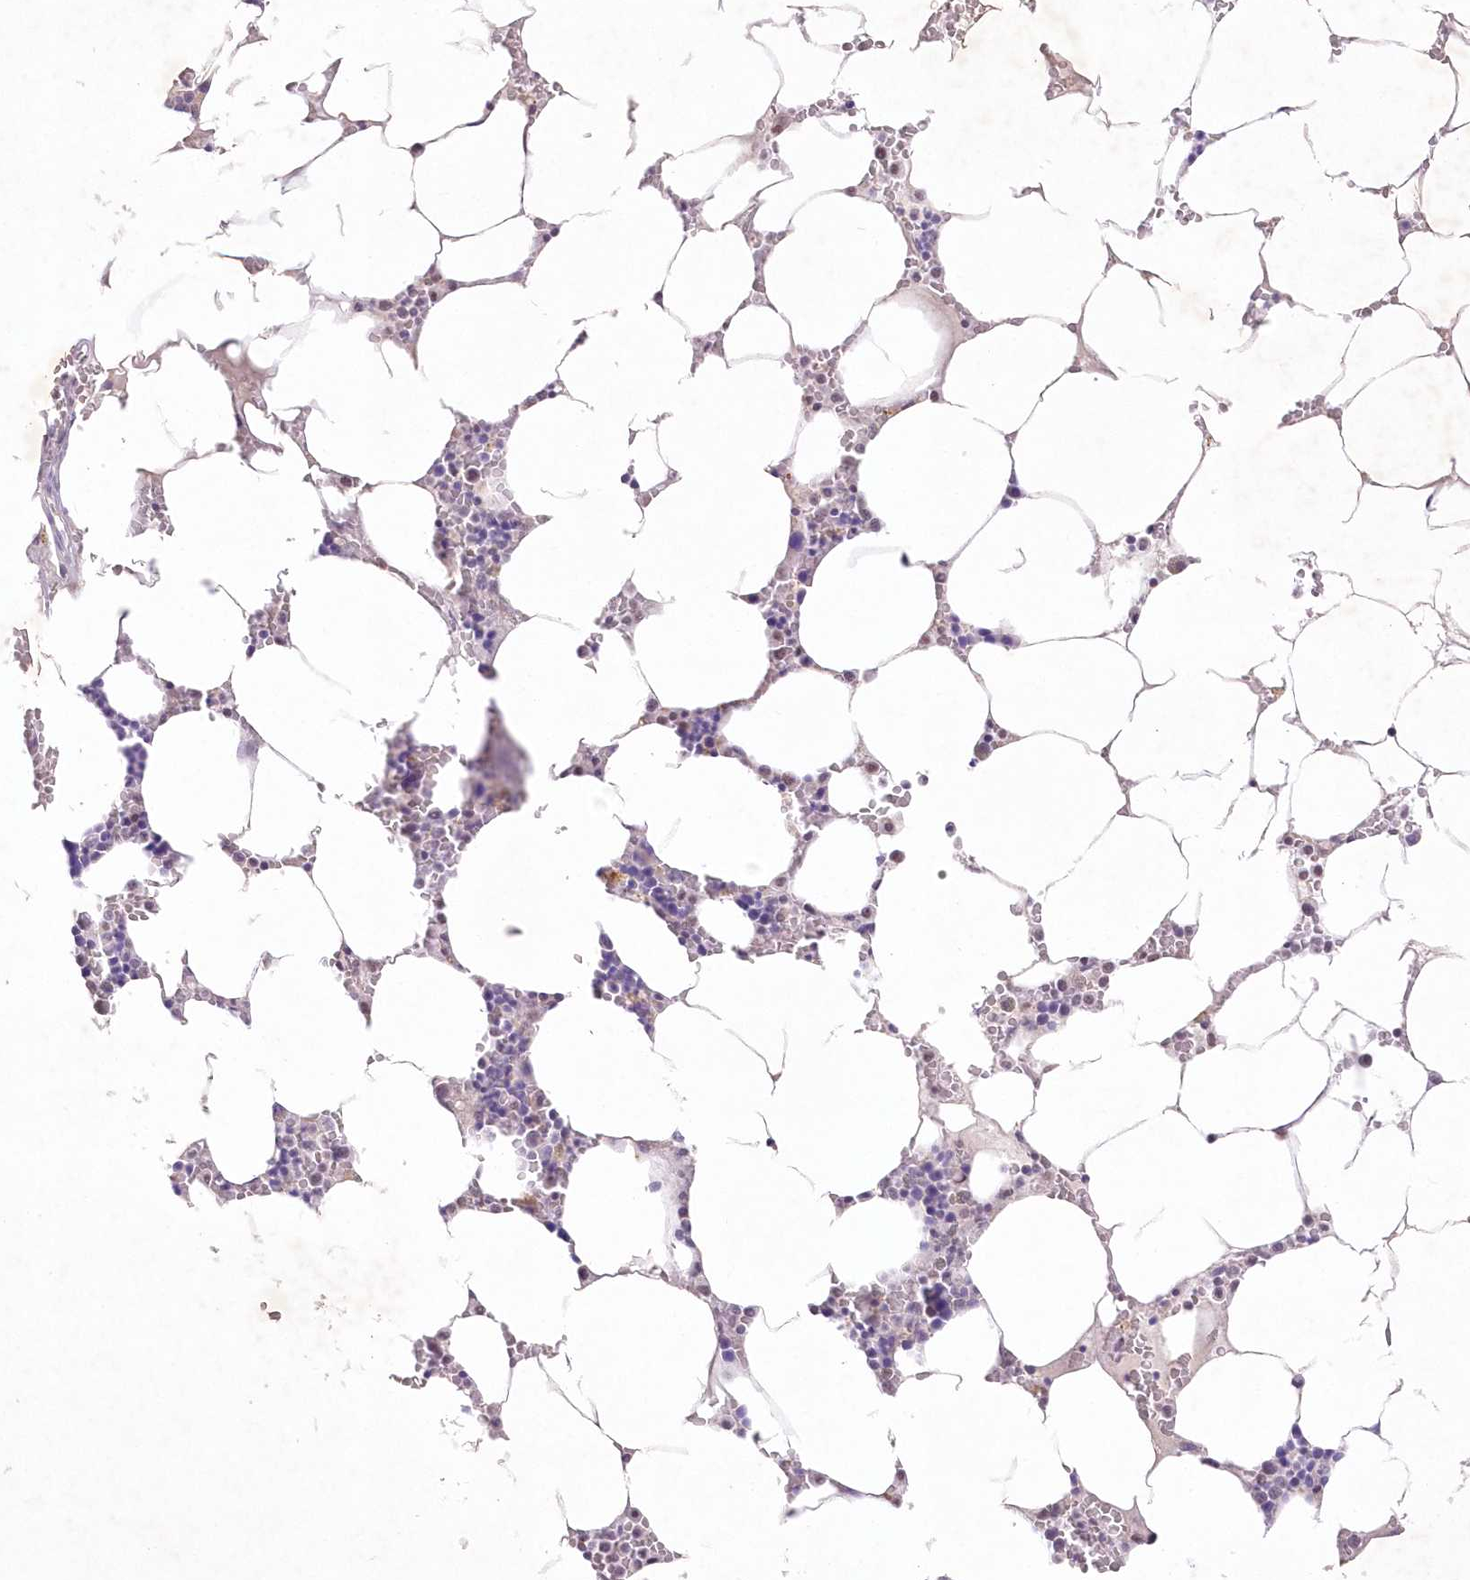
{"staining": {"intensity": "negative", "quantity": "none", "location": "none"}, "tissue": "bone marrow", "cell_type": "Hematopoietic cells", "image_type": "normal", "snomed": [{"axis": "morphology", "description": "Normal tissue, NOS"}, {"axis": "topography", "description": "Bone marrow"}], "caption": "Immunohistochemistry (IHC) image of normal bone marrow: human bone marrow stained with DAB shows no significant protein positivity in hematopoietic cells. The staining is performed using DAB brown chromogen with nuclei counter-stained in using hematoxylin.", "gene": "ENSG00000275740", "patient": {"sex": "male", "age": 70}}